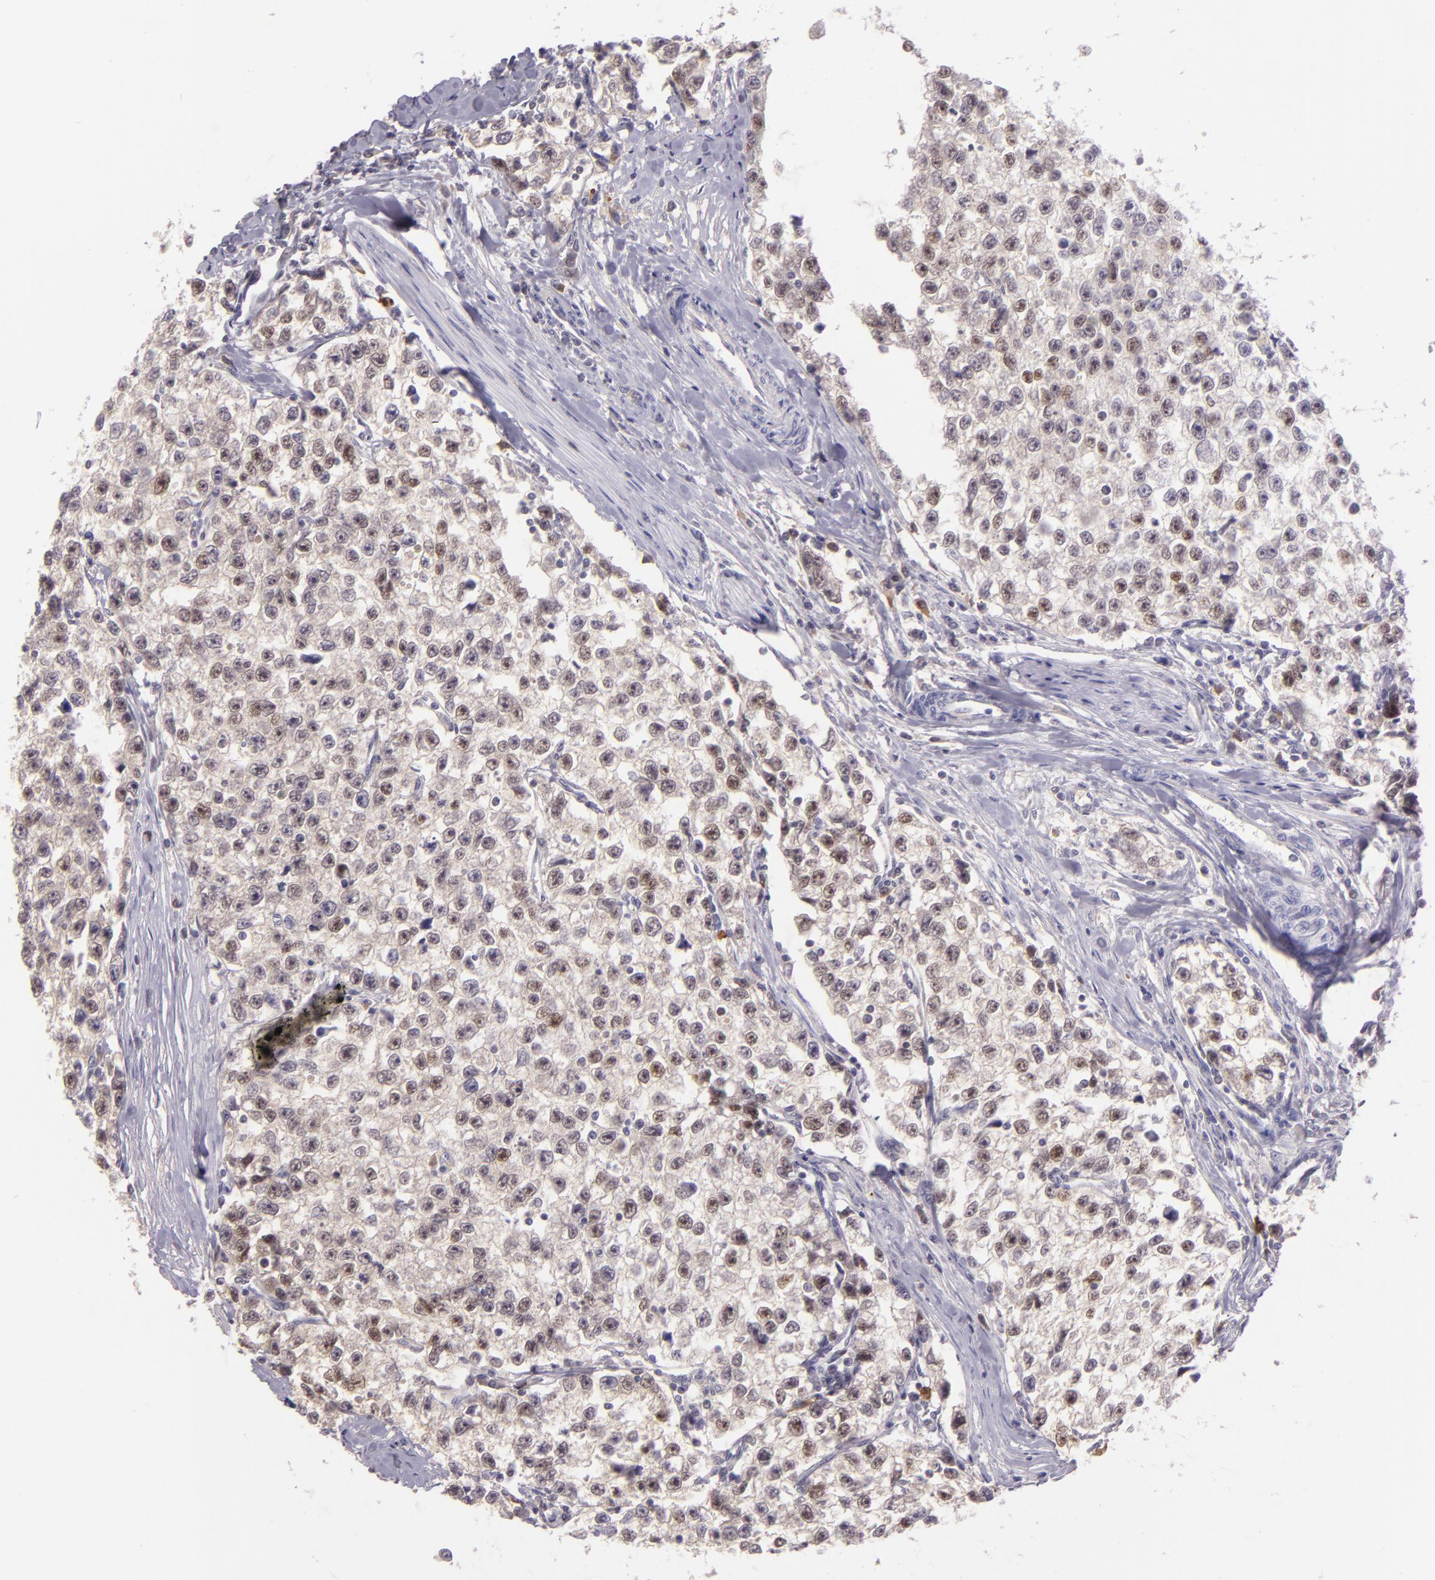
{"staining": {"intensity": "moderate", "quantity": "25%-75%", "location": "nuclear"}, "tissue": "testis cancer", "cell_type": "Tumor cells", "image_type": "cancer", "snomed": [{"axis": "morphology", "description": "Seminoma, NOS"}, {"axis": "morphology", "description": "Carcinoma, Embryonal, NOS"}, {"axis": "topography", "description": "Testis"}], "caption": "Human testis cancer (embryonal carcinoma) stained with a brown dye exhibits moderate nuclear positive expression in approximately 25%-75% of tumor cells.", "gene": "CHEK2", "patient": {"sex": "male", "age": 30}}